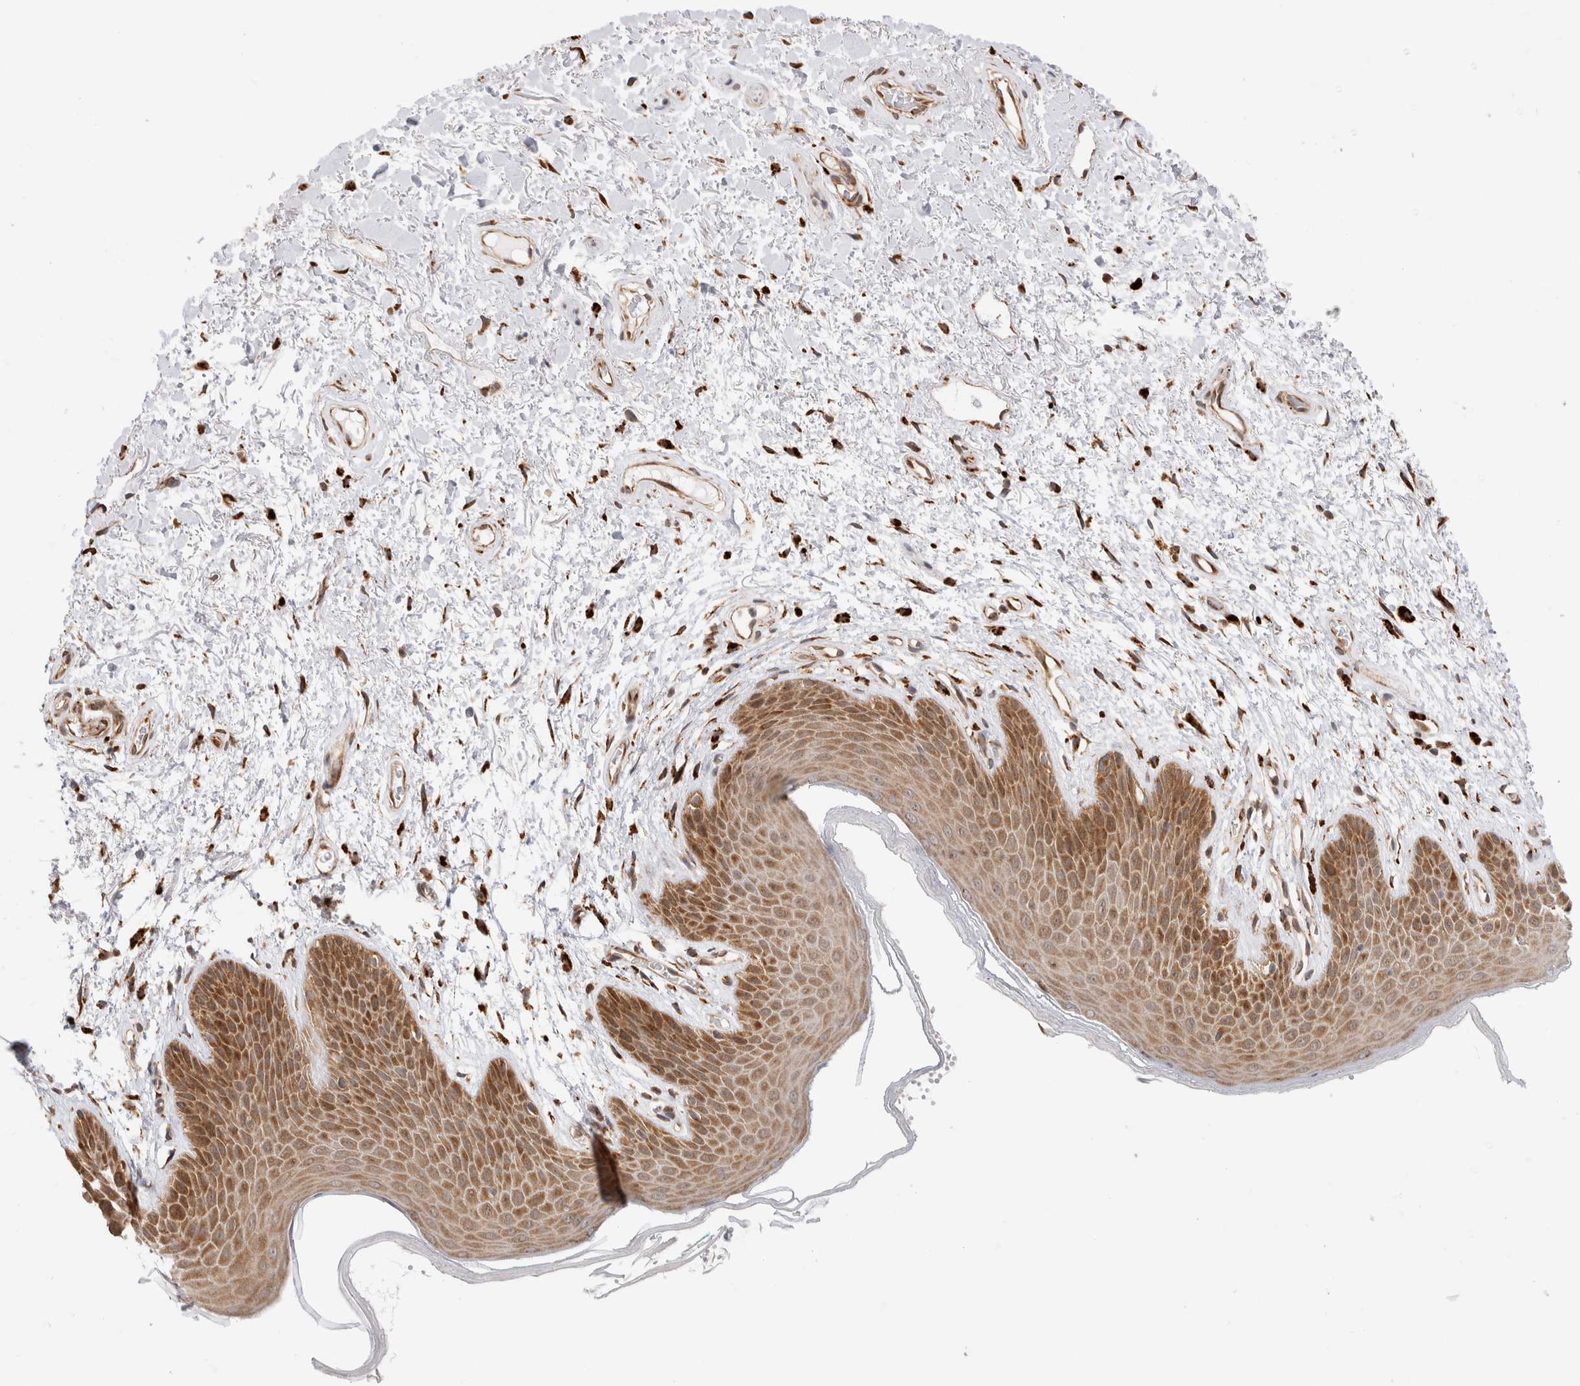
{"staining": {"intensity": "moderate", "quantity": ">75%", "location": "cytoplasmic/membranous"}, "tissue": "skin", "cell_type": "Epidermal cells", "image_type": "normal", "snomed": [{"axis": "morphology", "description": "Normal tissue, NOS"}, {"axis": "topography", "description": "Anal"}], "caption": "Protein staining shows moderate cytoplasmic/membranous staining in about >75% of epidermal cells in unremarkable skin. (brown staining indicates protein expression, while blue staining denotes nuclei).", "gene": "ACTL9", "patient": {"sex": "male", "age": 74}}